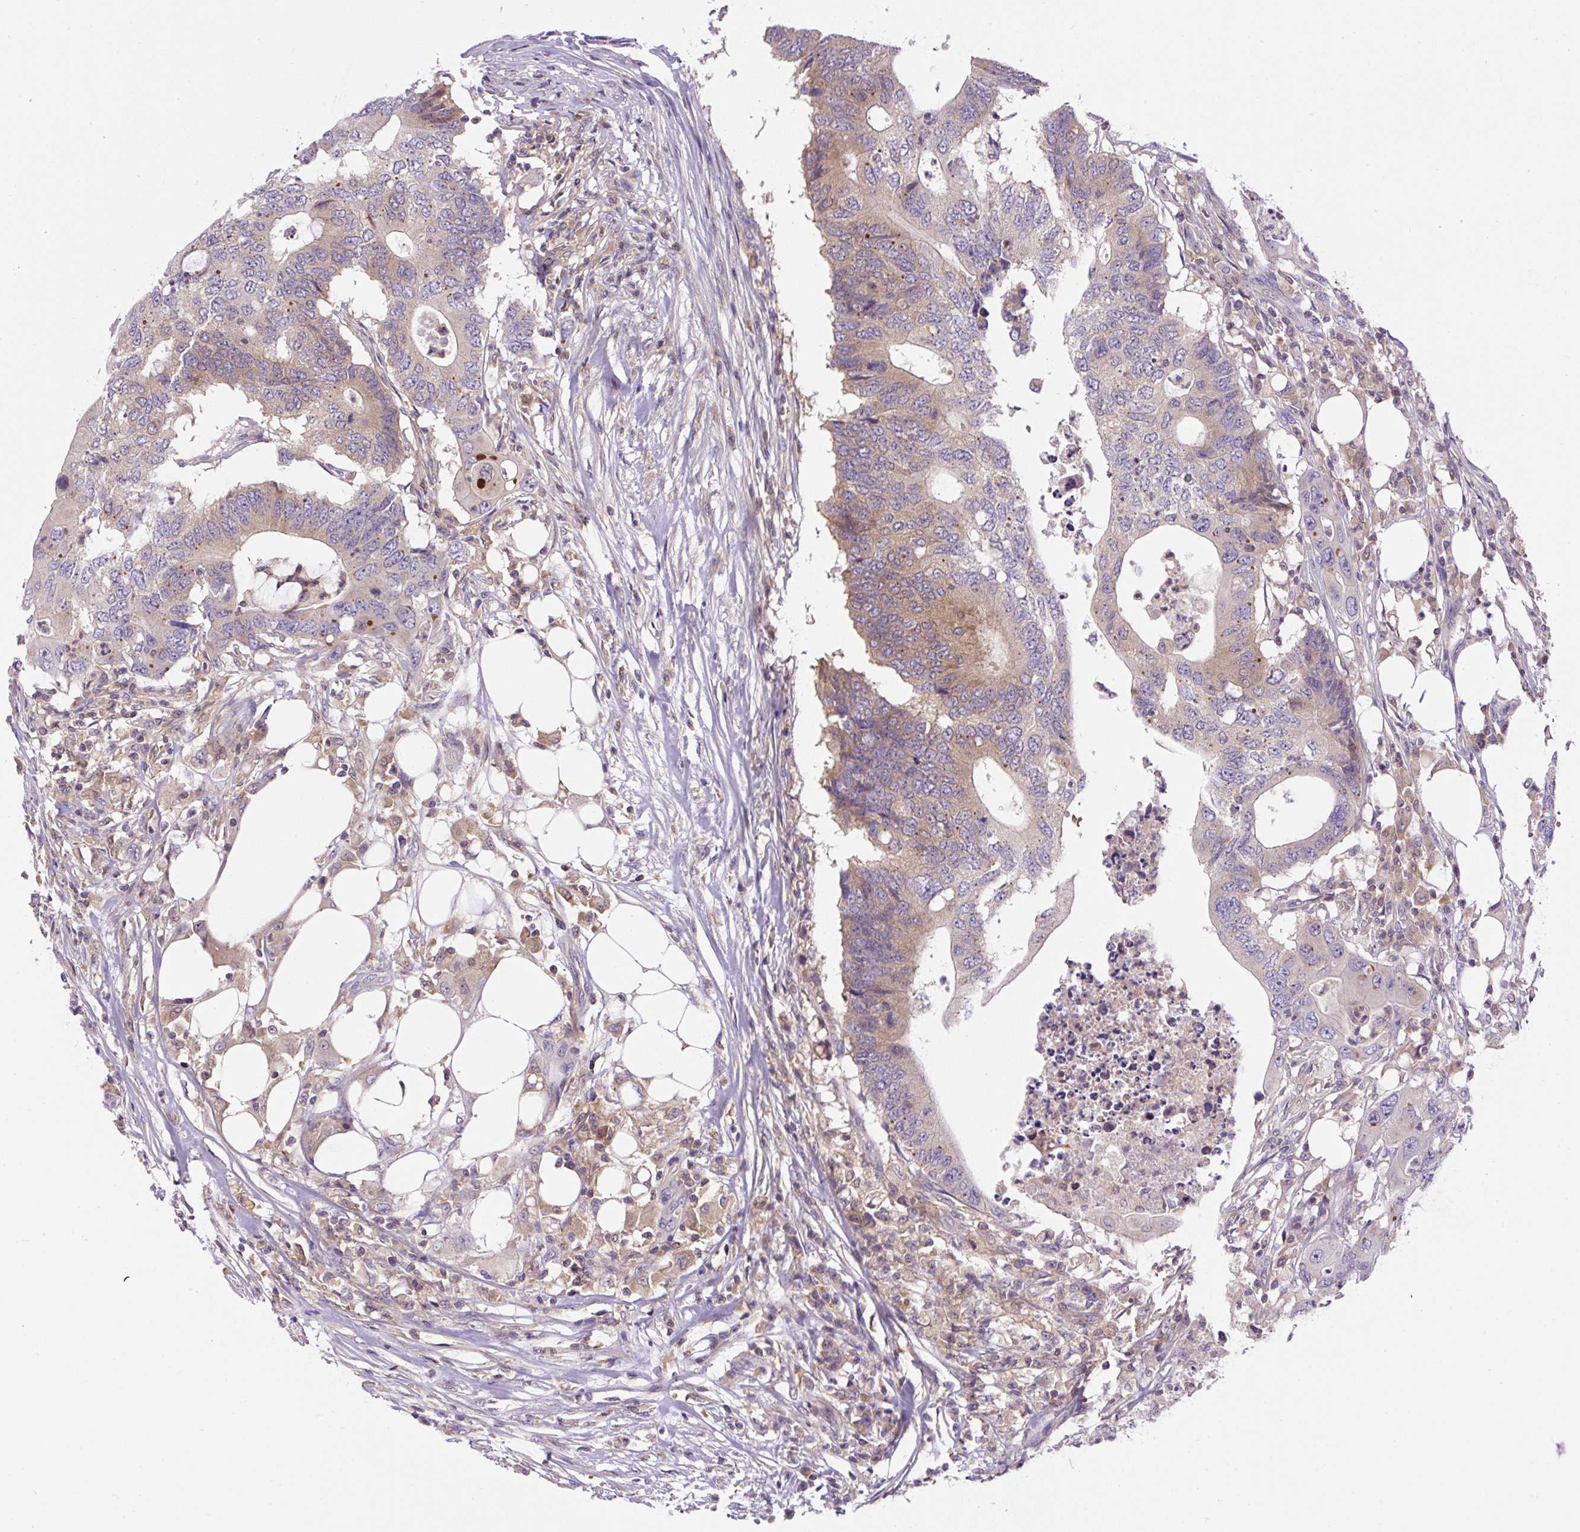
{"staining": {"intensity": "weak", "quantity": "<25%", "location": "cytoplasmic/membranous"}, "tissue": "colorectal cancer", "cell_type": "Tumor cells", "image_type": "cancer", "snomed": [{"axis": "morphology", "description": "Adenocarcinoma, NOS"}, {"axis": "topography", "description": "Colon"}], "caption": "IHC of human adenocarcinoma (colorectal) reveals no expression in tumor cells. (Brightfield microscopy of DAB IHC at high magnification).", "gene": "CCDC28A", "patient": {"sex": "male", "age": 71}}